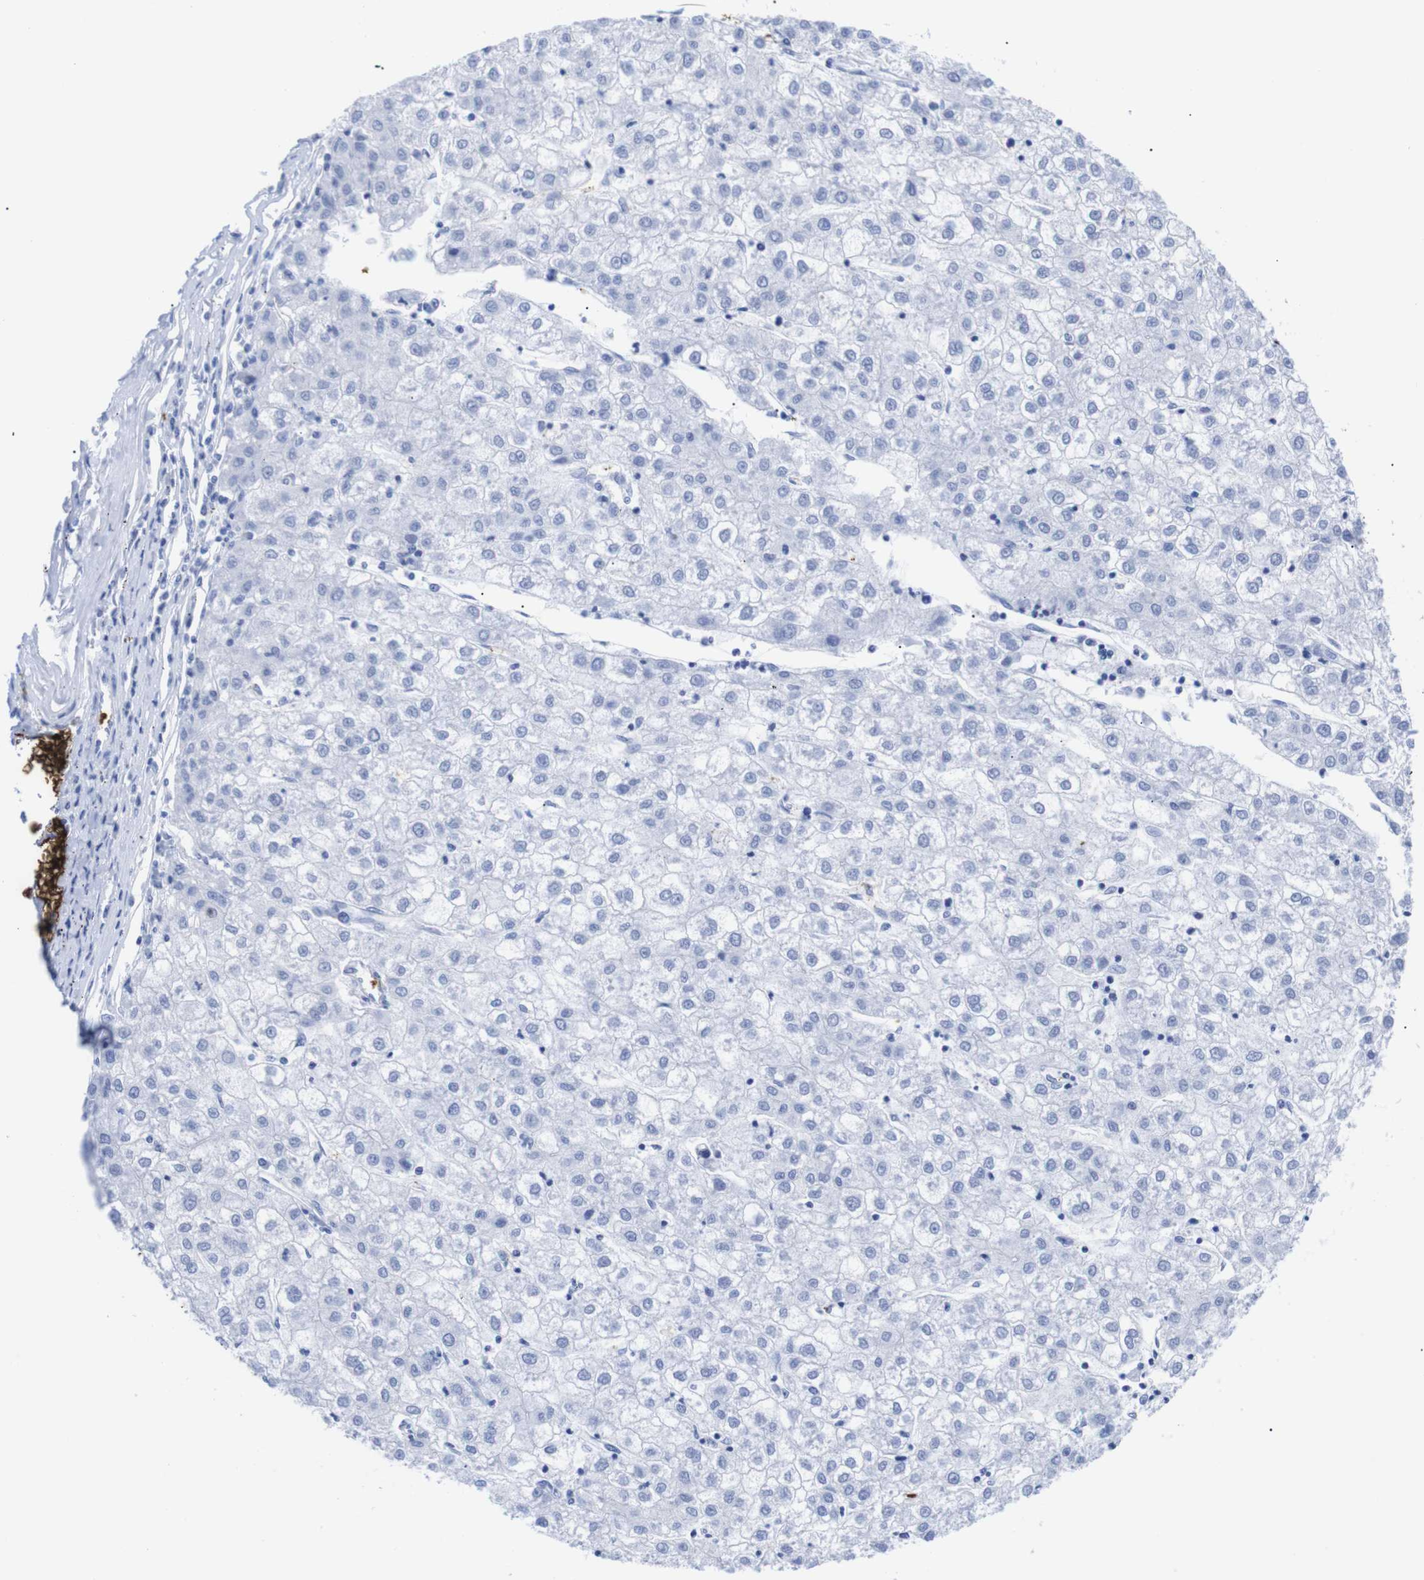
{"staining": {"intensity": "negative", "quantity": "none", "location": "none"}, "tissue": "liver cancer", "cell_type": "Tumor cells", "image_type": "cancer", "snomed": [{"axis": "morphology", "description": "Carcinoma, Hepatocellular, NOS"}, {"axis": "topography", "description": "Liver"}], "caption": "DAB (3,3'-diaminobenzidine) immunohistochemical staining of human liver hepatocellular carcinoma displays no significant positivity in tumor cells.", "gene": "S1PR2", "patient": {"sex": "male", "age": 72}}